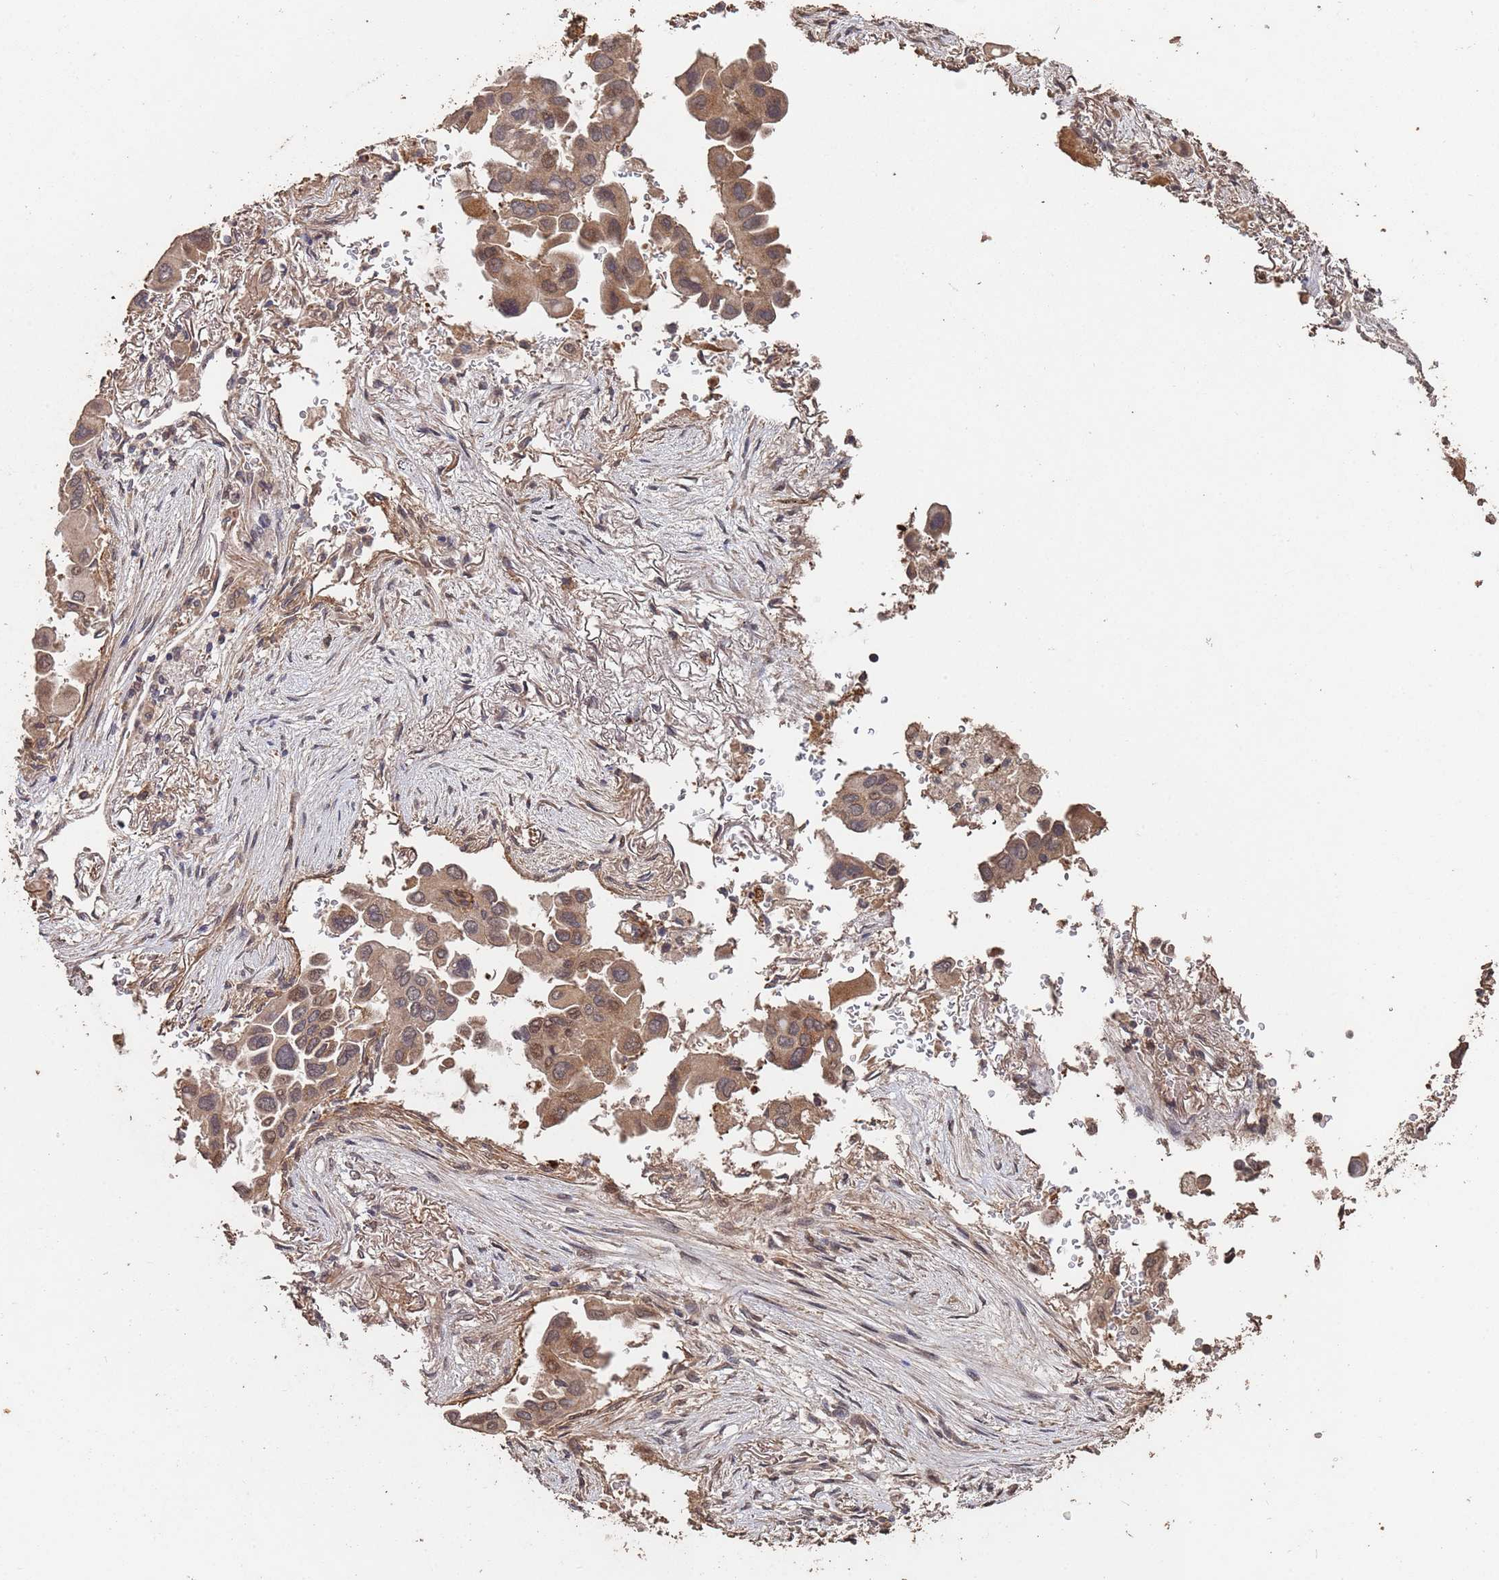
{"staining": {"intensity": "moderate", "quantity": ">75%", "location": "cytoplasmic/membranous,nuclear"}, "tissue": "lung cancer", "cell_type": "Tumor cells", "image_type": "cancer", "snomed": [{"axis": "morphology", "description": "Adenocarcinoma, NOS"}, {"axis": "topography", "description": "Lung"}], "caption": "Moderate cytoplasmic/membranous and nuclear expression is present in approximately >75% of tumor cells in lung adenocarcinoma. The protein is shown in brown color, while the nuclei are stained blue.", "gene": "FRAT1", "patient": {"sex": "female", "age": 76}}